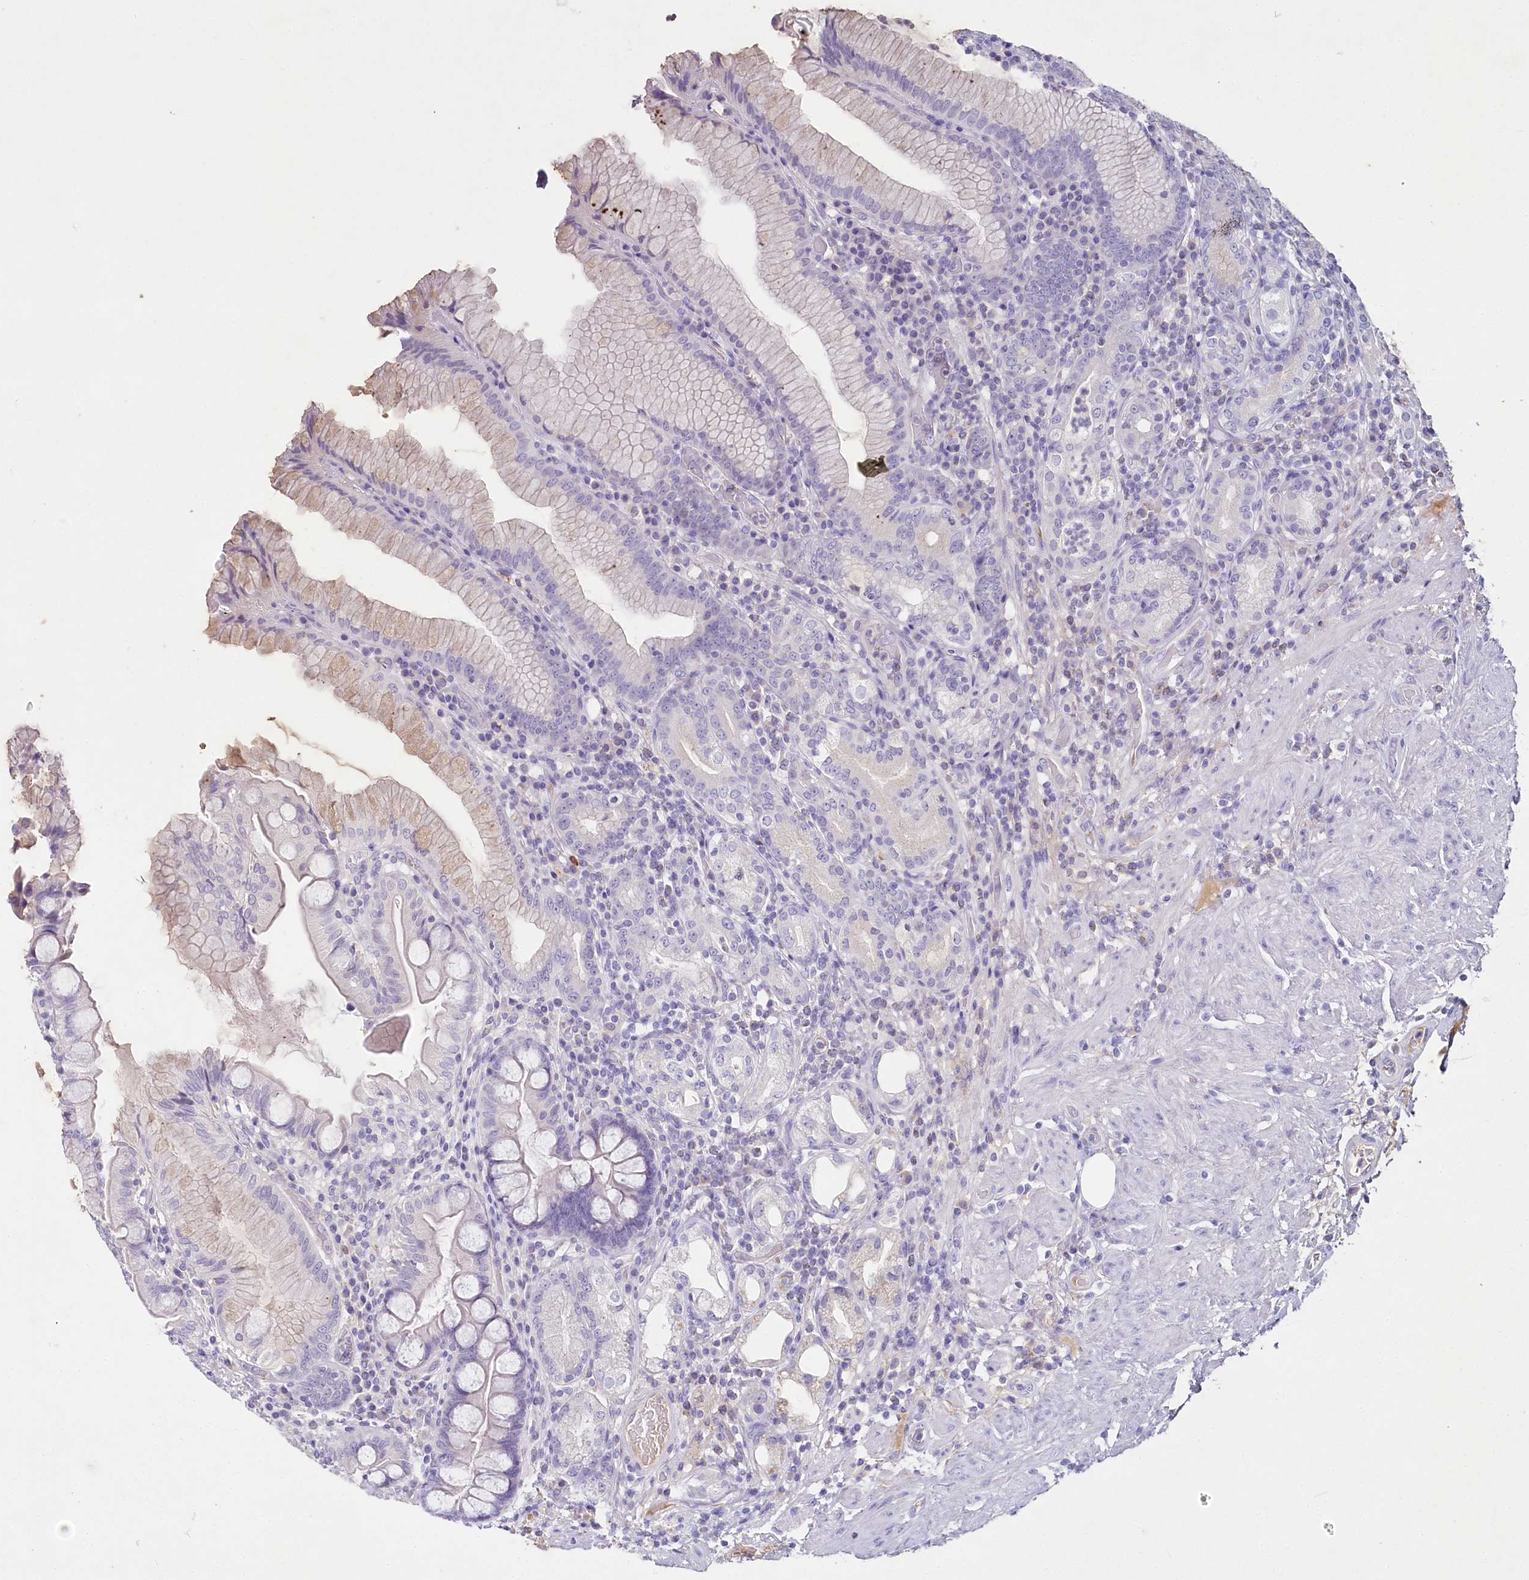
{"staining": {"intensity": "weak", "quantity": "<25%", "location": "cytoplasmic/membranous"}, "tissue": "stomach", "cell_type": "Glandular cells", "image_type": "normal", "snomed": [{"axis": "morphology", "description": "Normal tissue, NOS"}, {"axis": "topography", "description": "Stomach, upper"}, {"axis": "topography", "description": "Stomach, lower"}], "caption": "Glandular cells show no significant staining in benign stomach. The staining was performed using DAB to visualize the protein expression in brown, while the nuclei were stained in blue with hematoxylin (Magnification: 20x).", "gene": "HPD", "patient": {"sex": "female", "age": 76}}